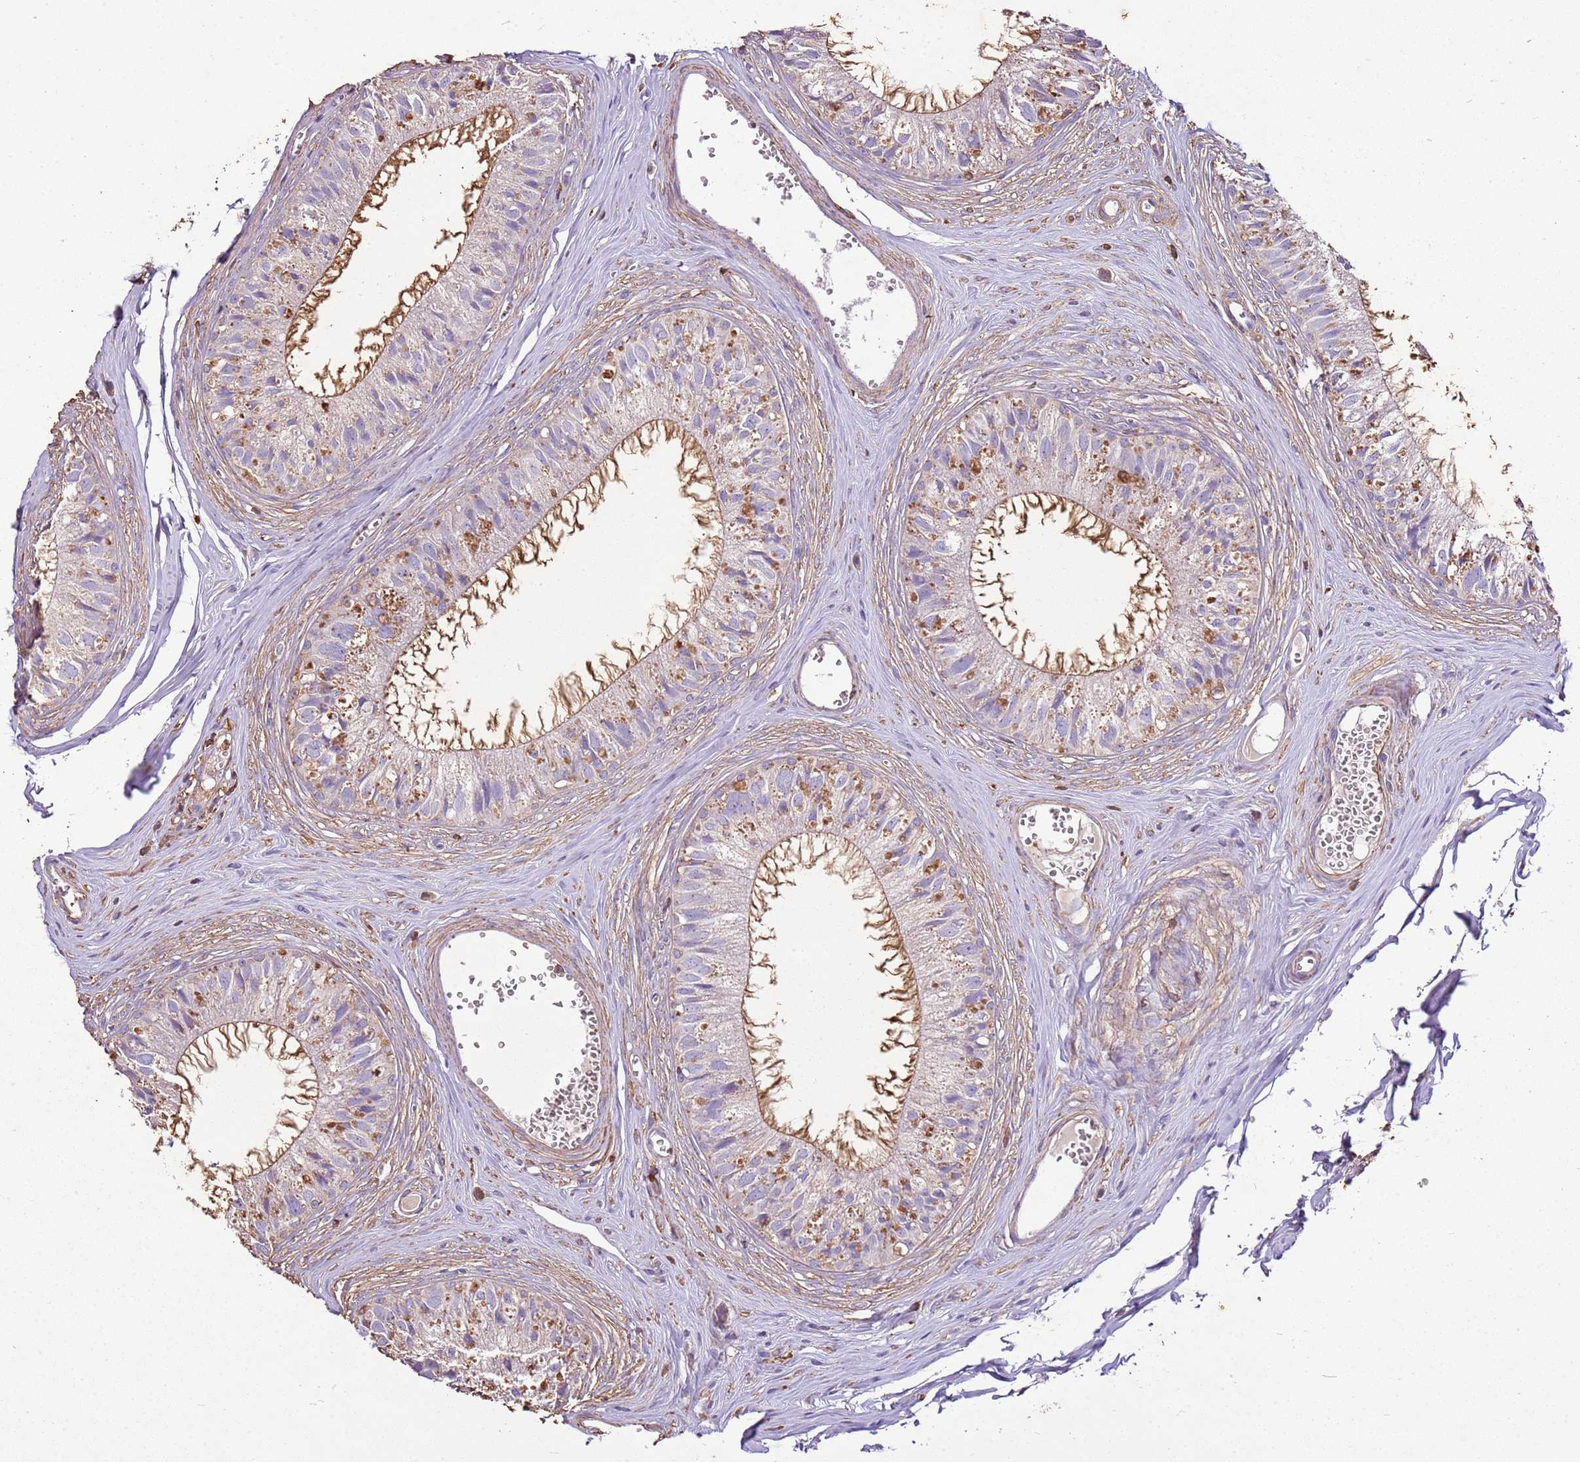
{"staining": {"intensity": "moderate", "quantity": "<25%", "location": "cytoplasmic/membranous"}, "tissue": "epididymis", "cell_type": "Glandular cells", "image_type": "normal", "snomed": [{"axis": "morphology", "description": "Normal tissue, NOS"}, {"axis": "topography", "description": "Epididymis"}], "caption": "A histopathology image of human epididymis stained for a protein demonstrates moderate cytoplasmic/membranous brown staining in glandular cells.", "gene": "ARL10", "patient": {"sex": "male", "age": 36}}